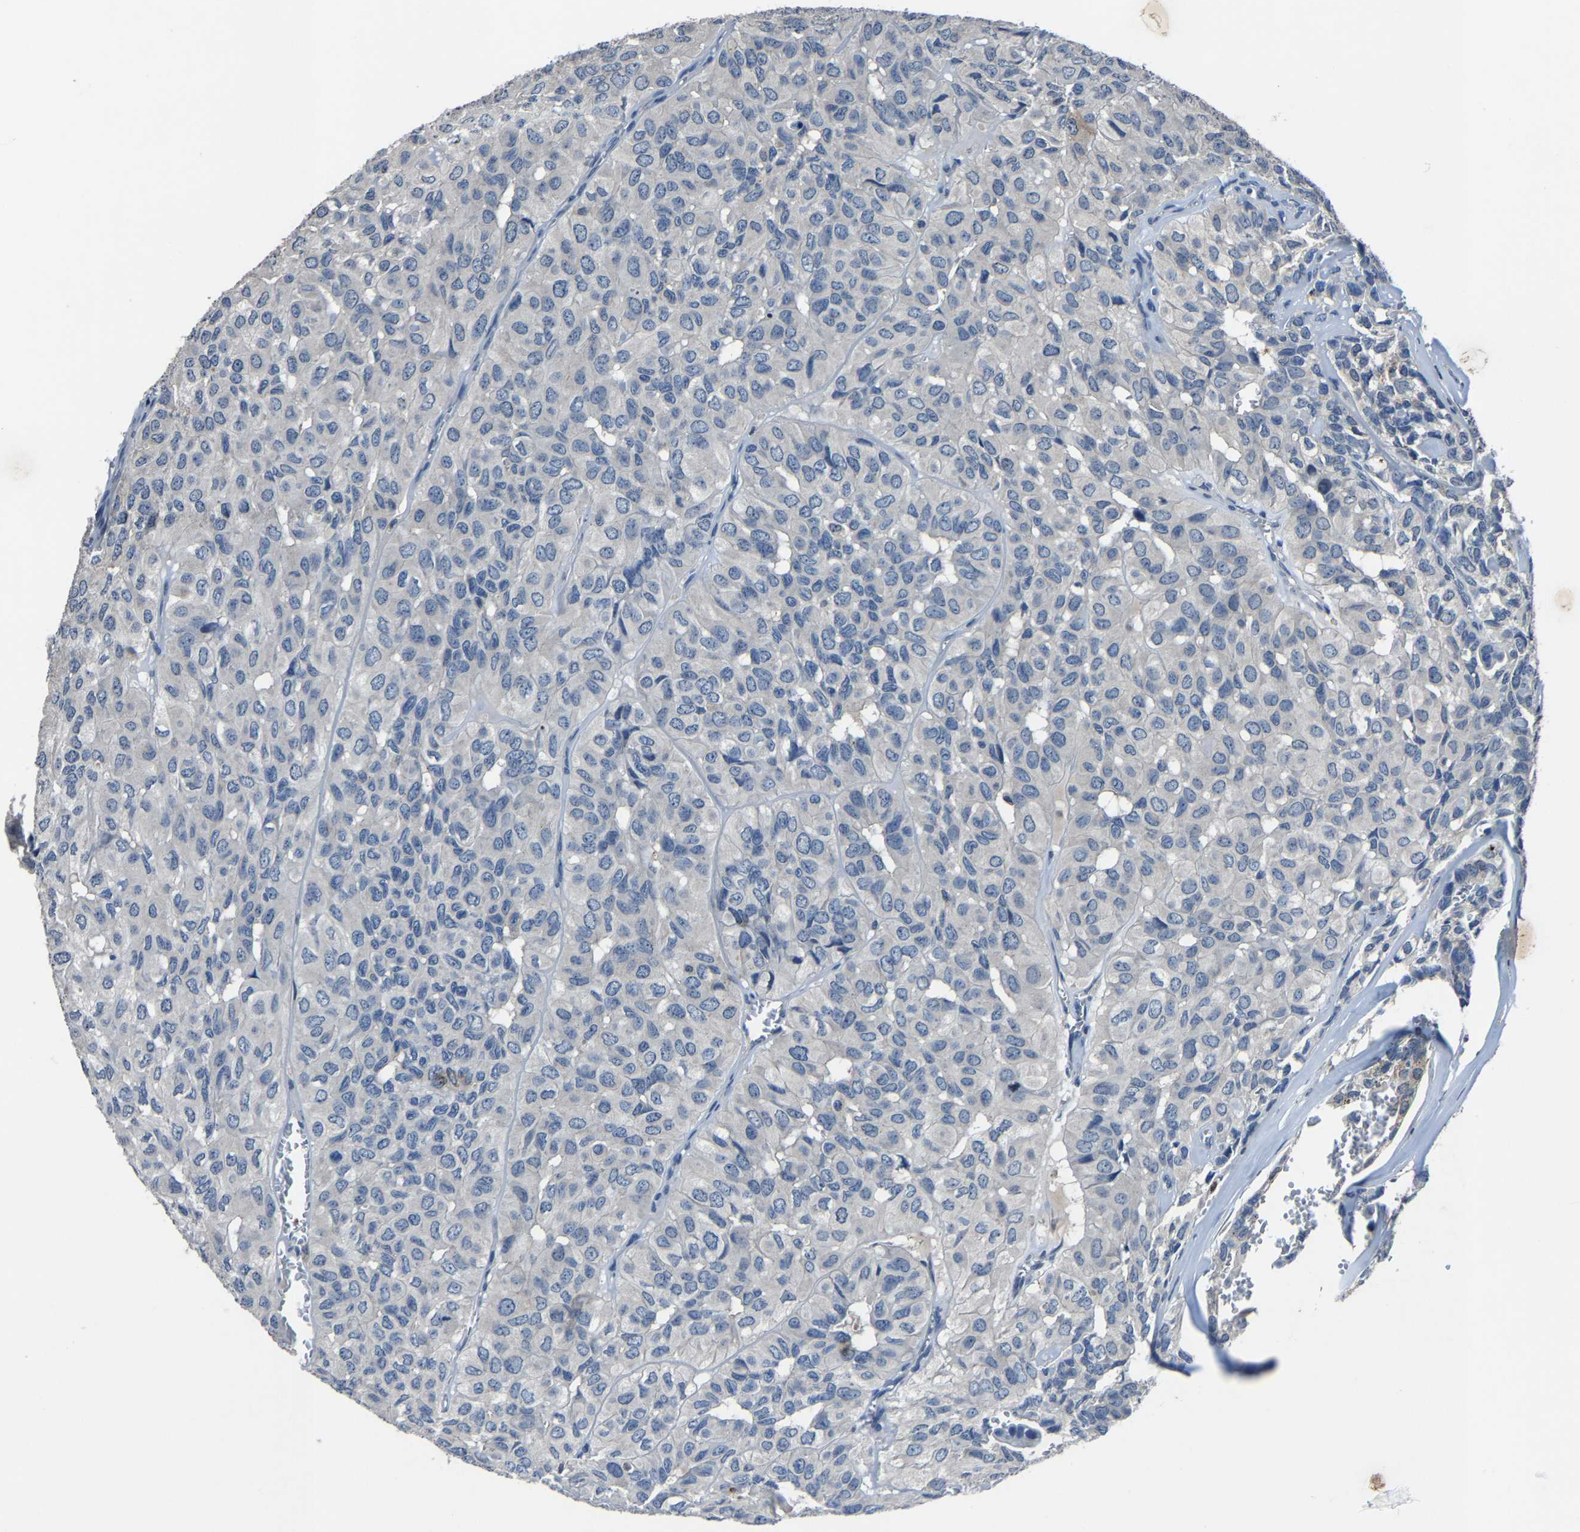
{"staining": {"intensity": "negative", "quantity": "none", "location": "none"}, "tissue": "head and neck cancer", "cell_type": "Tumor cells", "image_type": "cancer", "snomed": [{"axis": "morphology", "description": "Adenocarcinoma, NOS"}, {"axis": "topography", "description": "Salivary gland, NOS"}, {"axis": "topography", "description": "Head-Neck"}], "caption": "Immunohistochemistry (IHC) image of neoplastic tissue: head and neck cancer (adenocarcinoma) stained with DAB (3,3'-diaminobenzidine) displays no significant protein positivity in tumor cells.", "gene": "PCNX2", "patient": {"sex": "female", "age": 76}}